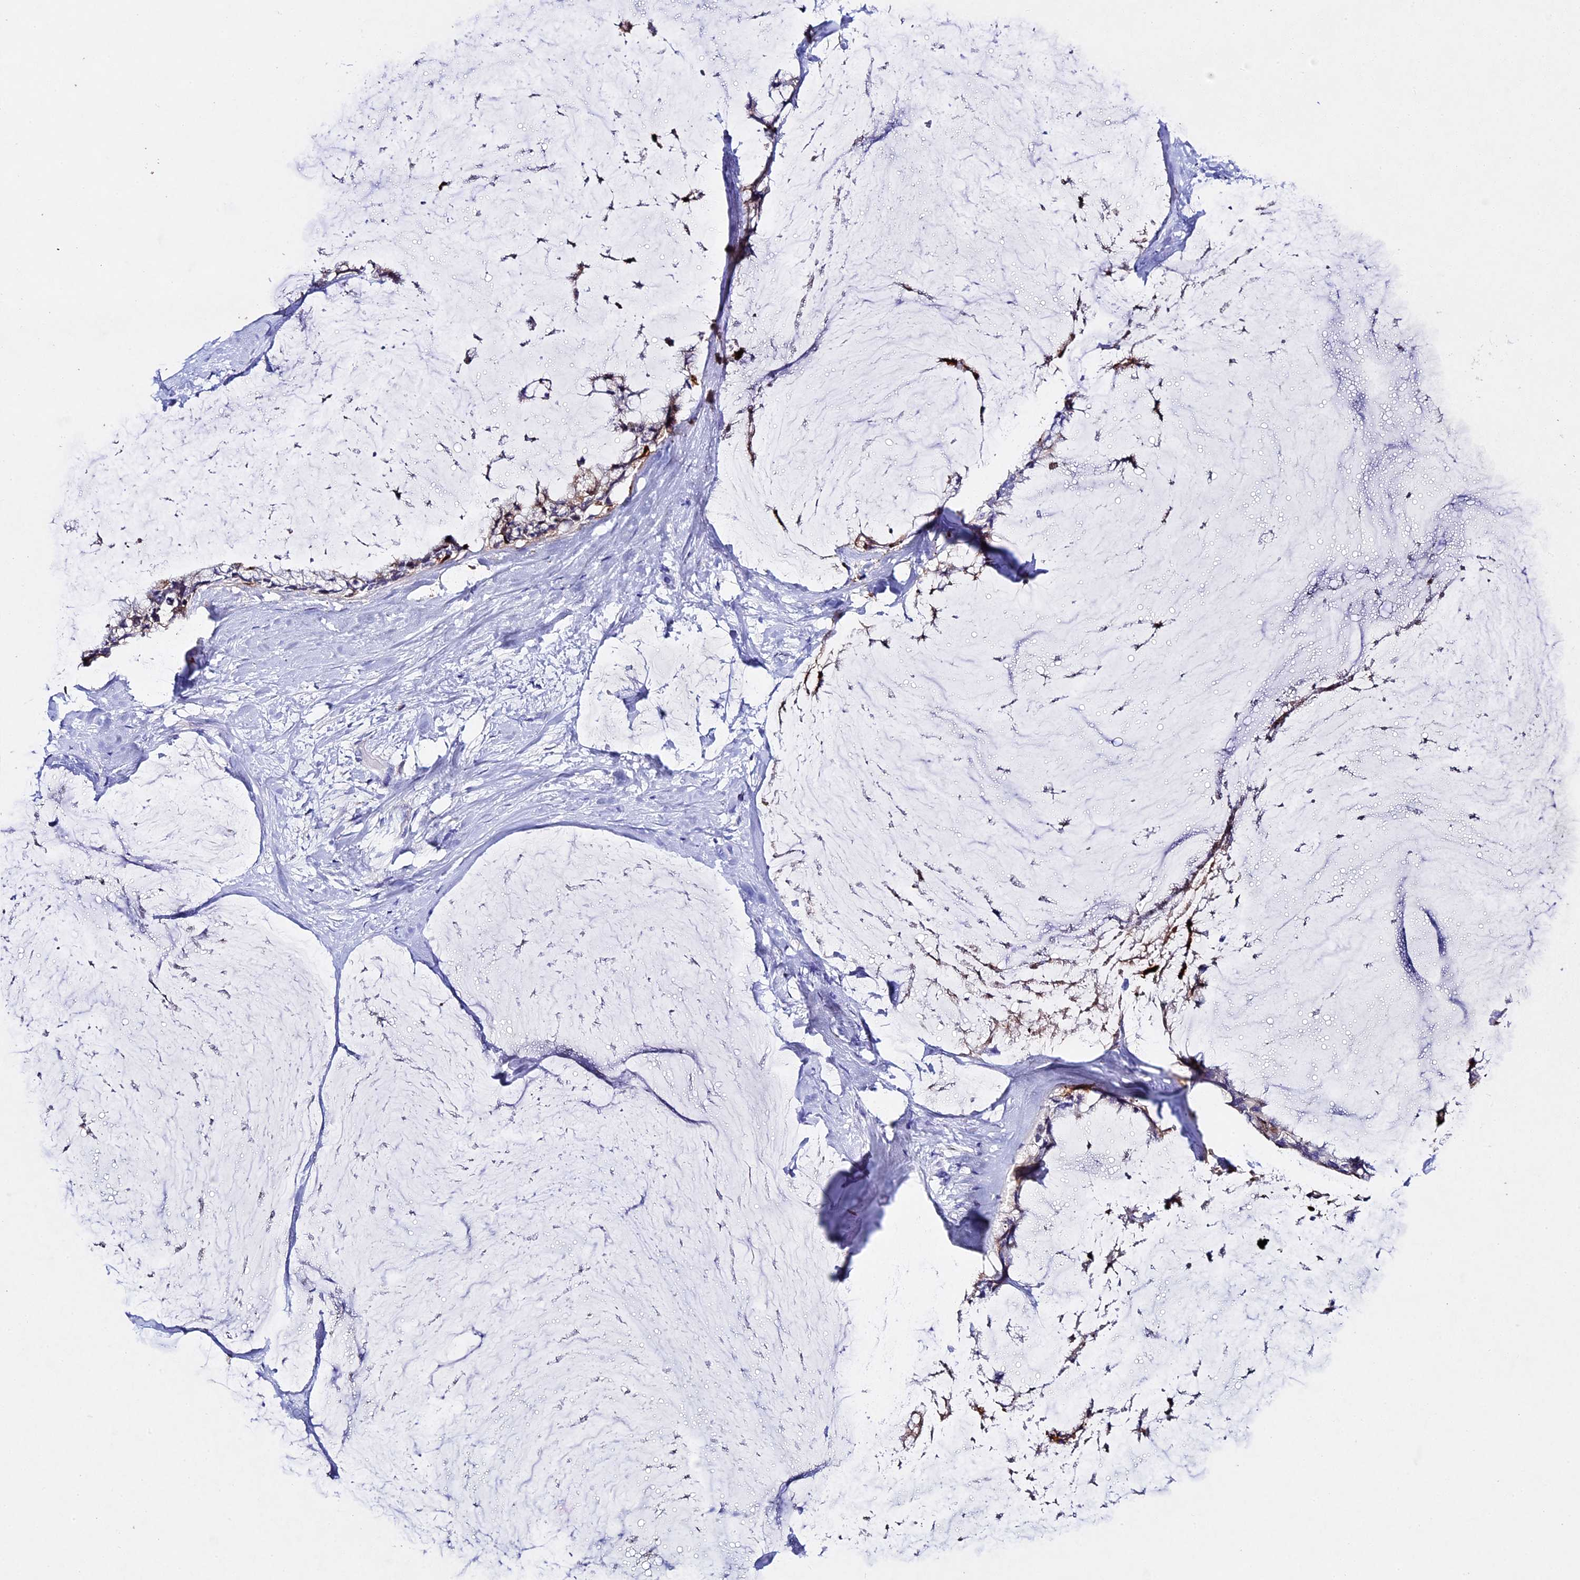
{"staining": {"intensity": "moderate", "quantity": "25%-75%", "location": "cytoplasmic/membranous"}, "tissue": "ovarian cancer", "cell_type": "Tumor cells", "image_type": "cancer", "snomed": [{"axis": "morphology", "description": "Cystadenocarcinoma, mucinous, NOS"}, {"axis": "topography", "description": "Ovary"}], "caption": "Immunohistochemistry (DAB) staining of human mucinous cystadenocarcinoma (ovarian) reveals moderate cytoplasmic/membranous protein staining in about 25%-75% of tumor cells.", "gene": "TGDS", "patient": {"sex": "female", "age": 39}}